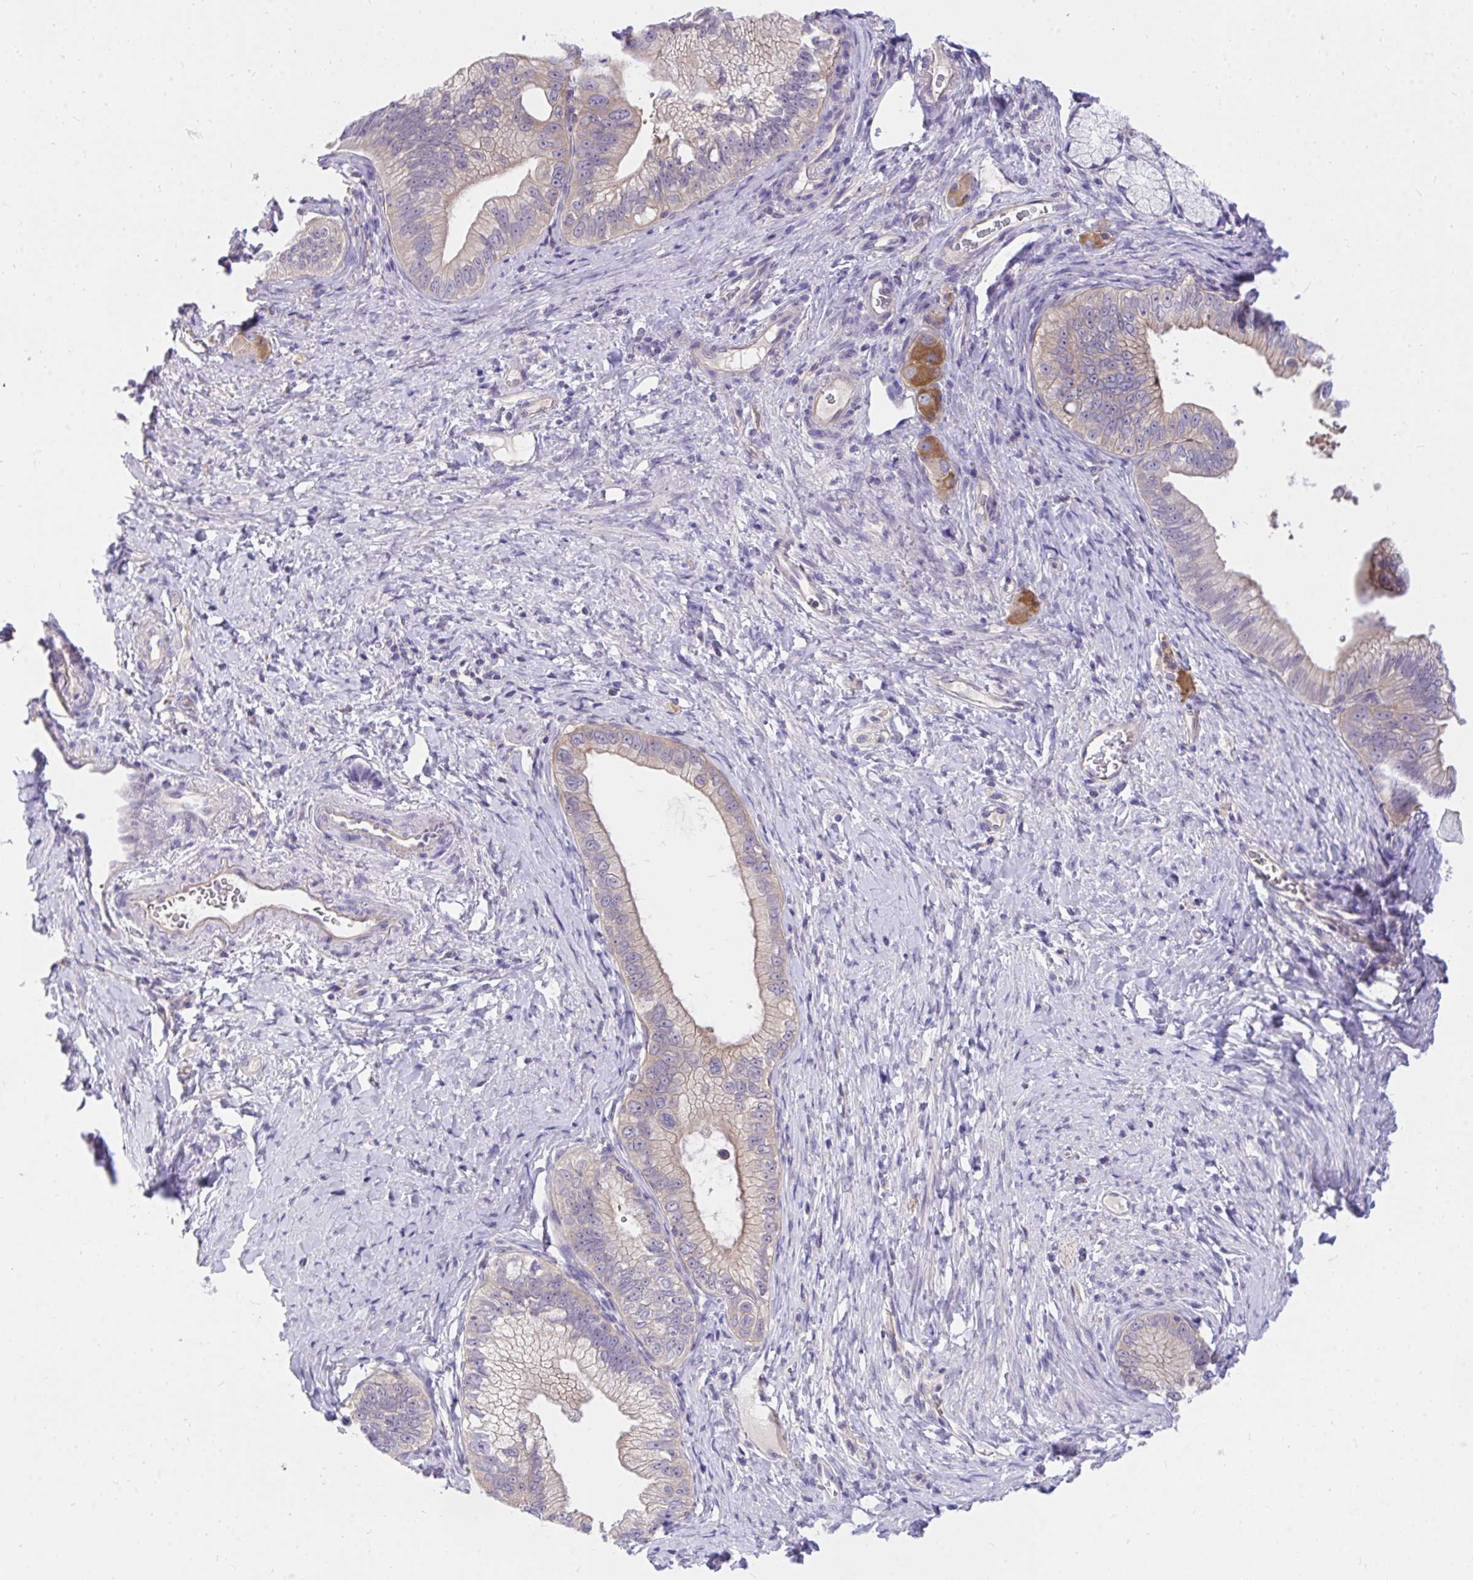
{"staining": {"intensity": "weak", "quantity": "25%-75%", "location": "cytoplasmic/membranous"}, "tissue": "pancreatic cancer", "cell_type": "Tumor cells", "image_type": "cancer", "snomed": [{"axis": "morphology", "description": "Adenocarcinoma, NOS"}, {"axis": "topography", "description": "Pancreas"}], "caption": "Protein analysis of adenocarcinoma (pancreatic) tissue shows weak cytoplasmic/membranous positivity in about 25%-75% of tumor cells.", "gene": "TLN2", "patient": {"sex": "male", "age": 70}}